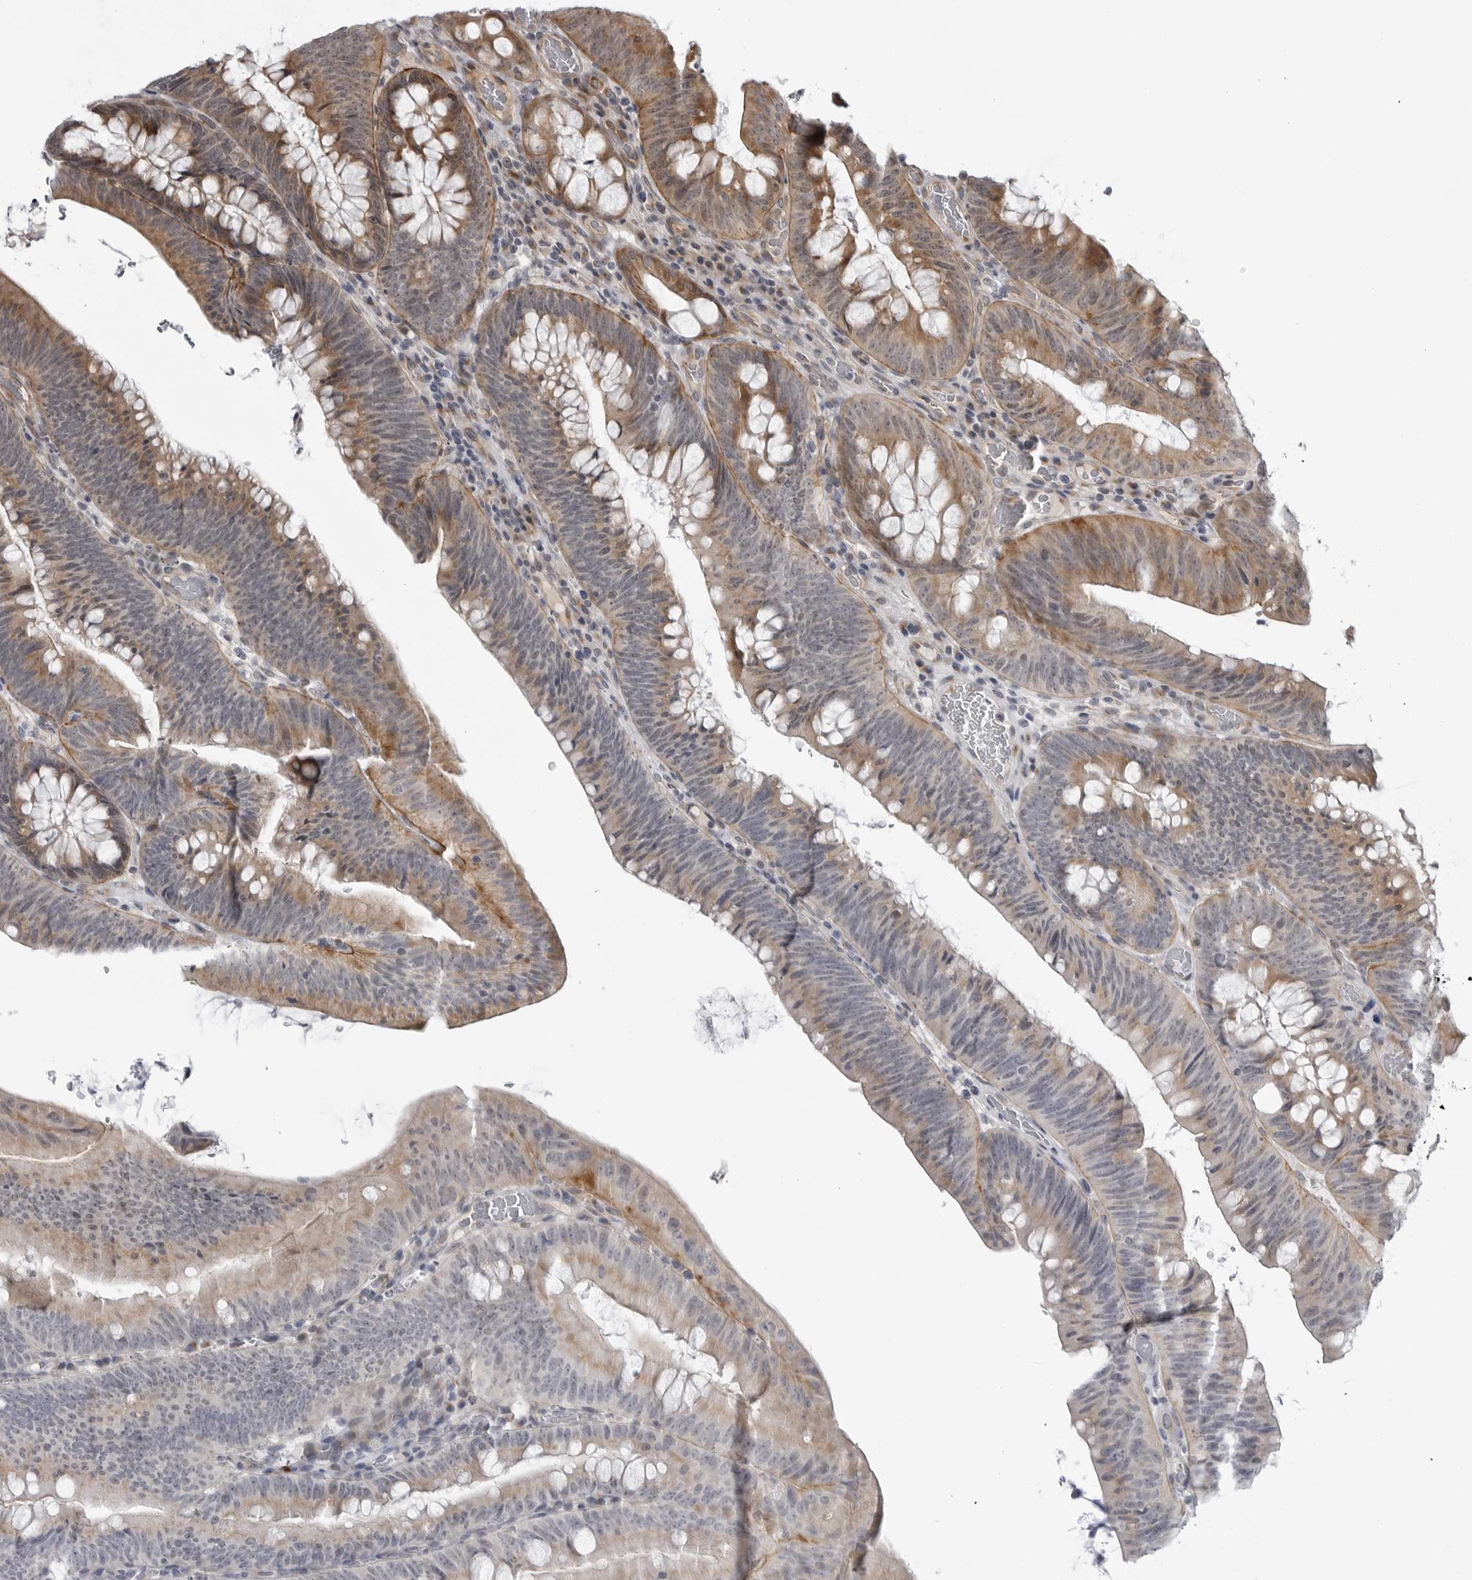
{"staining": {"intensity": "moderate", "quantity": ">75%", "location": "cytoplasmic/membranous"}, "tissue": "colorectal cancer", "cell_type": "Tumor cells", "image_type": "cancer", "snomed": [{"axis": "morphology", "description": "Normal tissue, NOS"}, {"axis": "topography", "description": "Colon"}], "caption": "This photomicrograph exhibits colorectal cancer stained with IHC to label a protein in brown. The cytoplasmic/membranous of tumor cells show moderate positivity for the protein. Nuclei are counter-stained blue.", "gene": "LRRC45", "patient": {"sex": "female", "age": 82}}